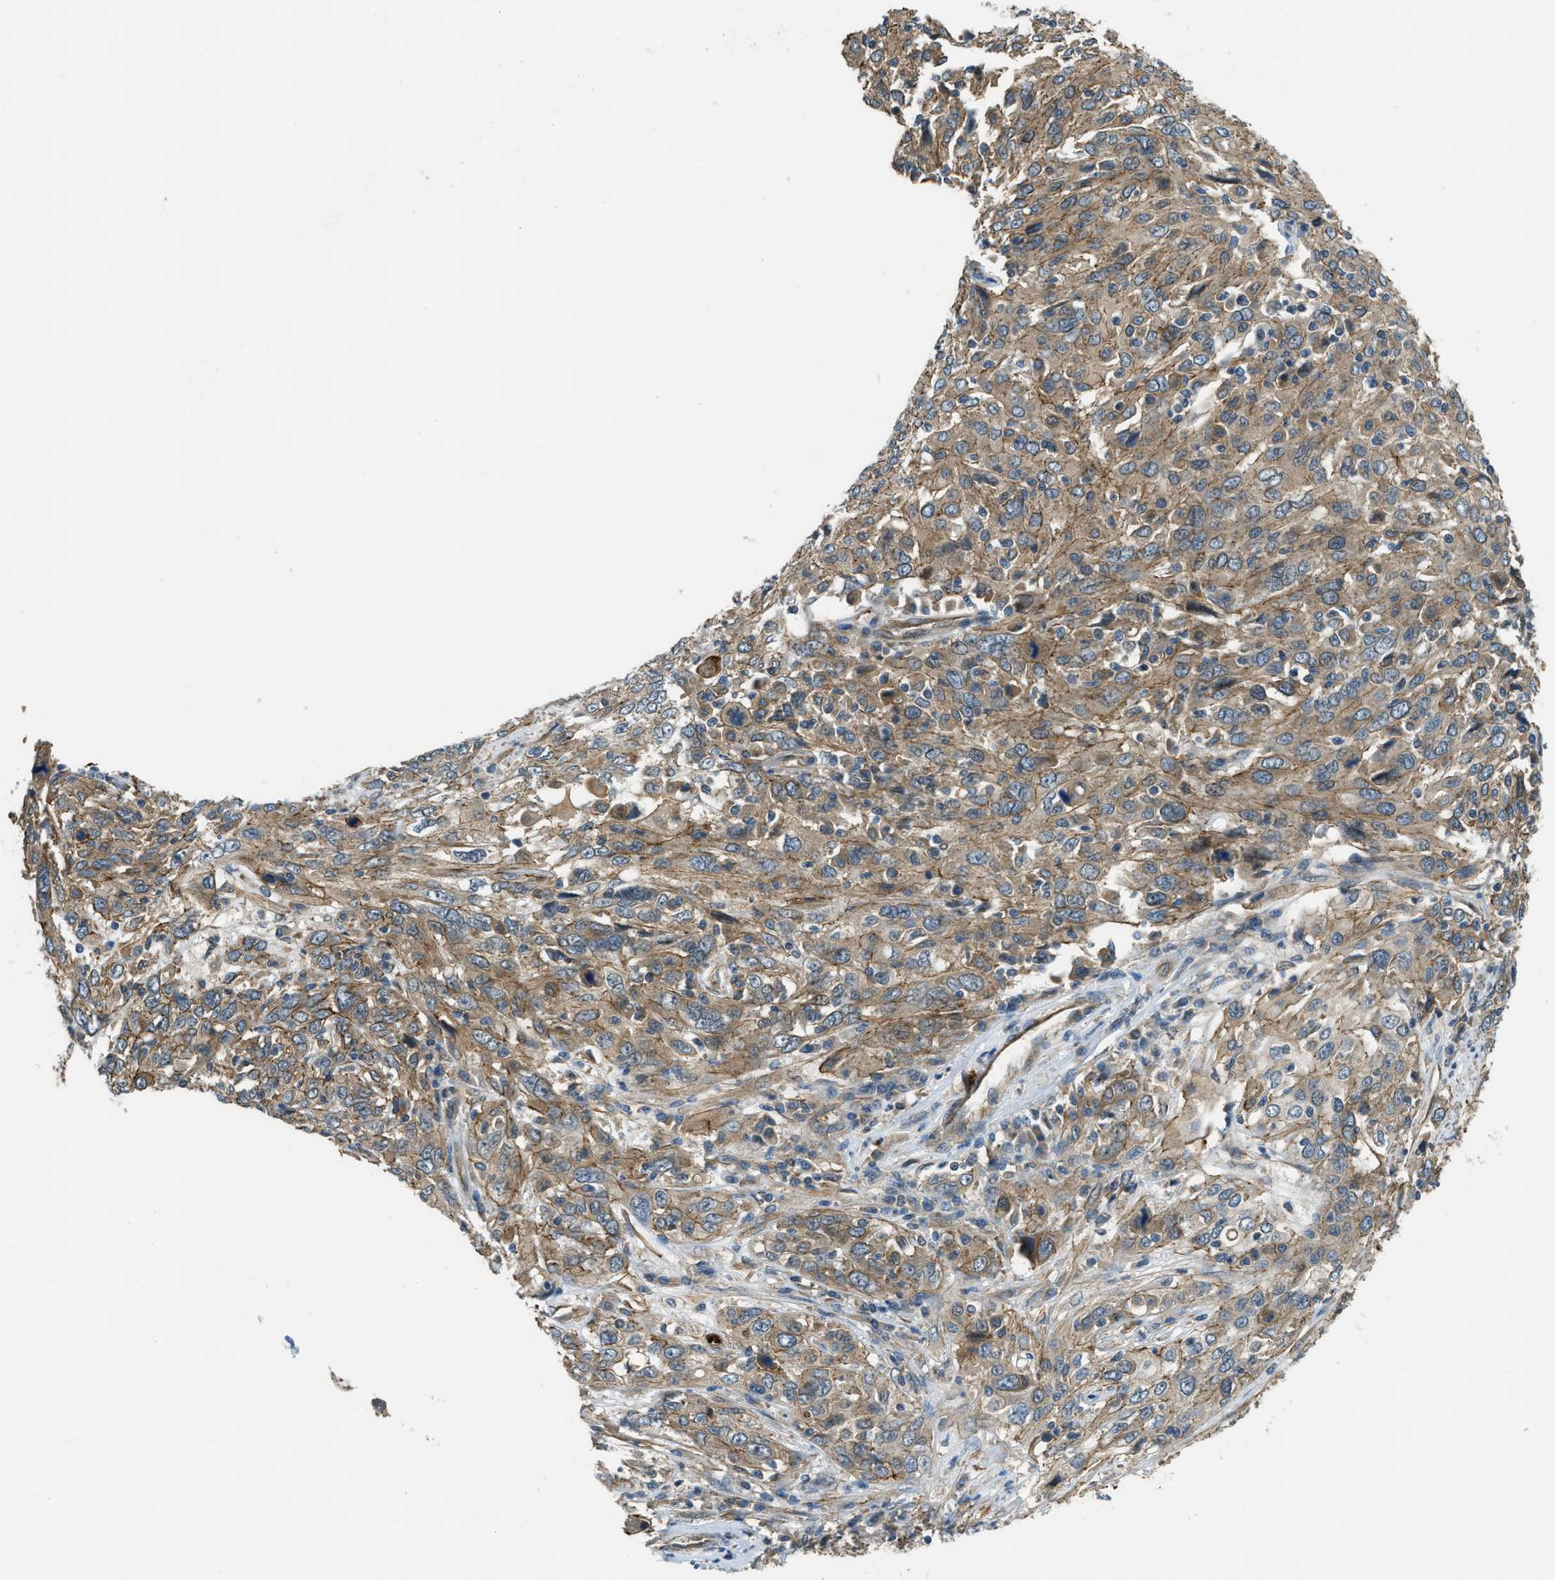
{"staining": {"intensity": "moderate", "quantity": ">75%", "location": "cytoplasmic/membranous"}, "tissue": "cervical cancer", "cell_type": "Tumor cells", "image_type": "cancer", "snomed": [{"axis": "morphology", "description": "Squamous cell carcinoma, NOS"}, {"axis": "topography", "description": "Cervix"}], "caption": "The immunohistochemical stain labels moderate cytoplasmic/membranous positivity in tumor cells of cervical cancer tissue.", "gene": "CGN", "patient": {"sex": "female", "age": 46}}